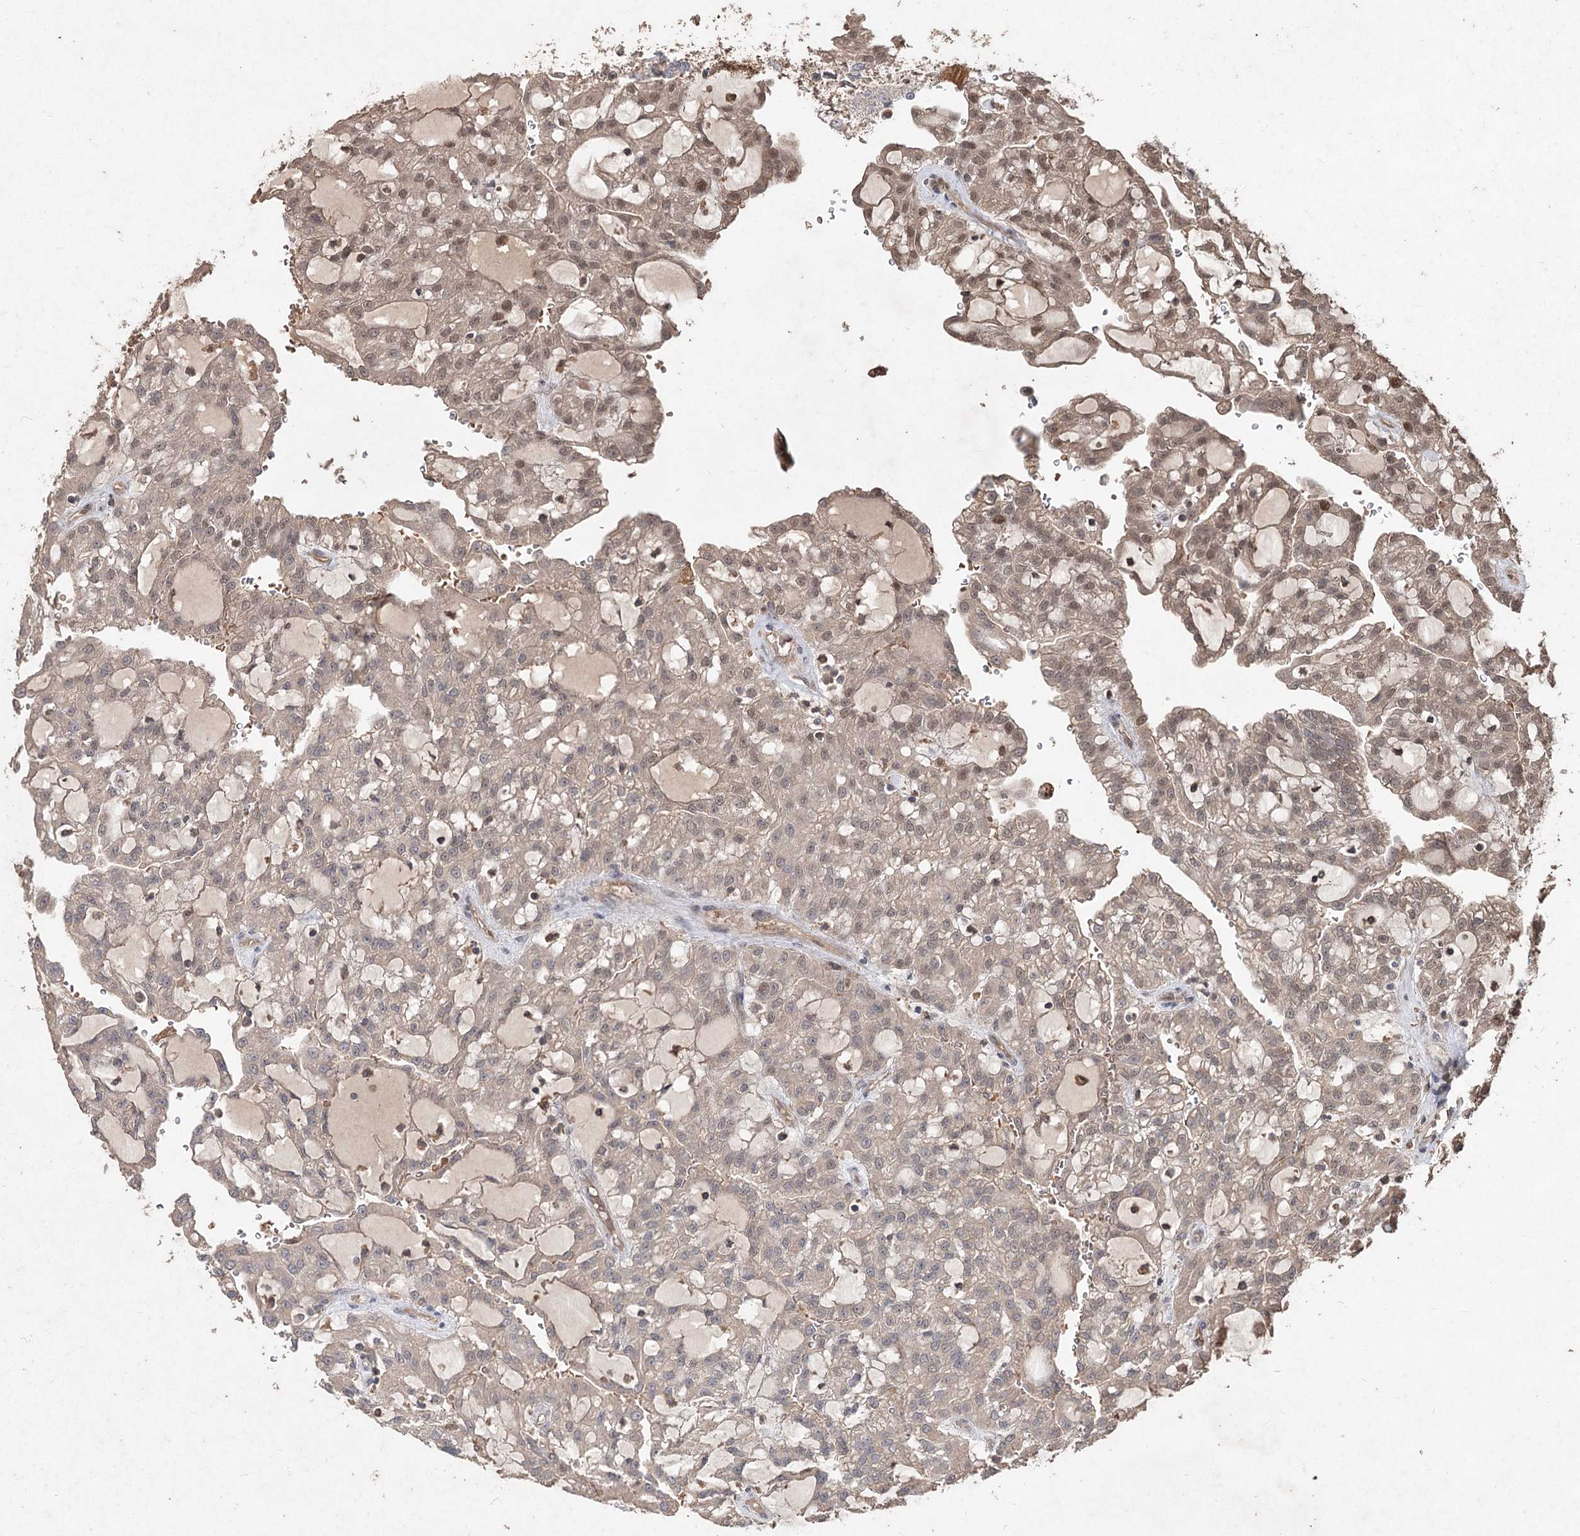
{"staining": {"intensity": "weak", "quantity": "<25%", "location": "nuclear"}, "tissue": "renal cancer", "cell_type": "Tumor cells", "image_type": "cancer", "snomed": [{"axis": "morphology", "description": "Adenocarcinoma, NOS"}, {"axis": "topography", "description": "Kidney"}], "caption": "Tumor cells are negative for brown protein staining in adenocarcinoma (renal).", "gene": "FBXO7", "patient": {"sex": "male", "age": 63}}